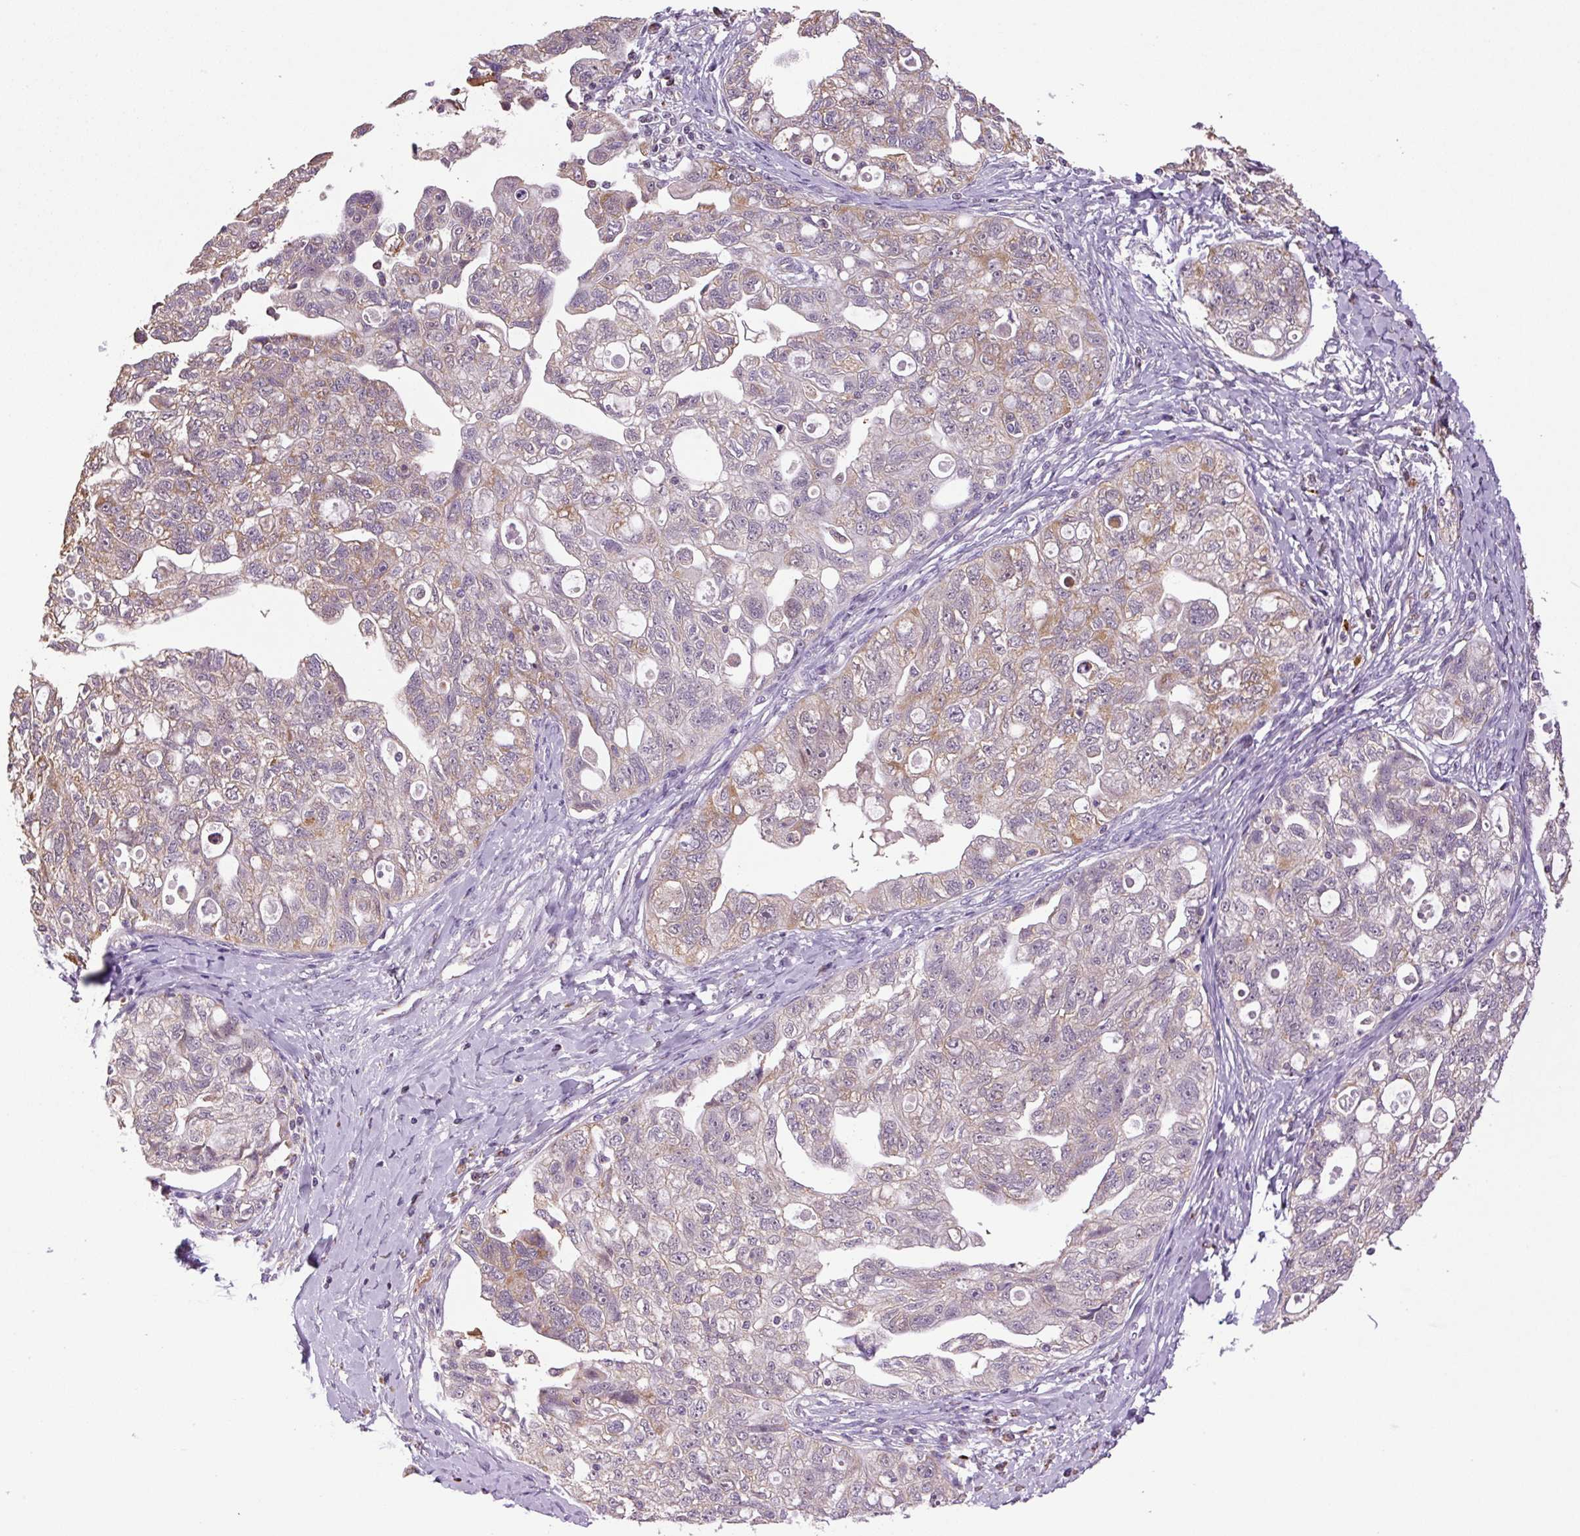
{"staining": {"intensity": "weak", "quantity": "25%-75%", "location": "cytoplasmic/membranous"}, "tissue": "ovarian cancer", "cell_type": "Tumor cells", "image_type": "cancer", "snomed": [{"axis": "morphology", "description": "Carcinoma, NOS"}, {"axis": "morphology", "description": "Cystadenocarcinoma, serous, NOS"}, {"axis": "topography", "description": "Ovary"}], "caption": "Protein expression by immunohistochemistry demonstrates weak cytoplasmic/membranous positivity in about 25%-75% of tumor cells in carcinoma (ovarian). Nuclei are stained in blue.", "gene": "SGF29", "patient": {"sex": "female", "age": 69}}